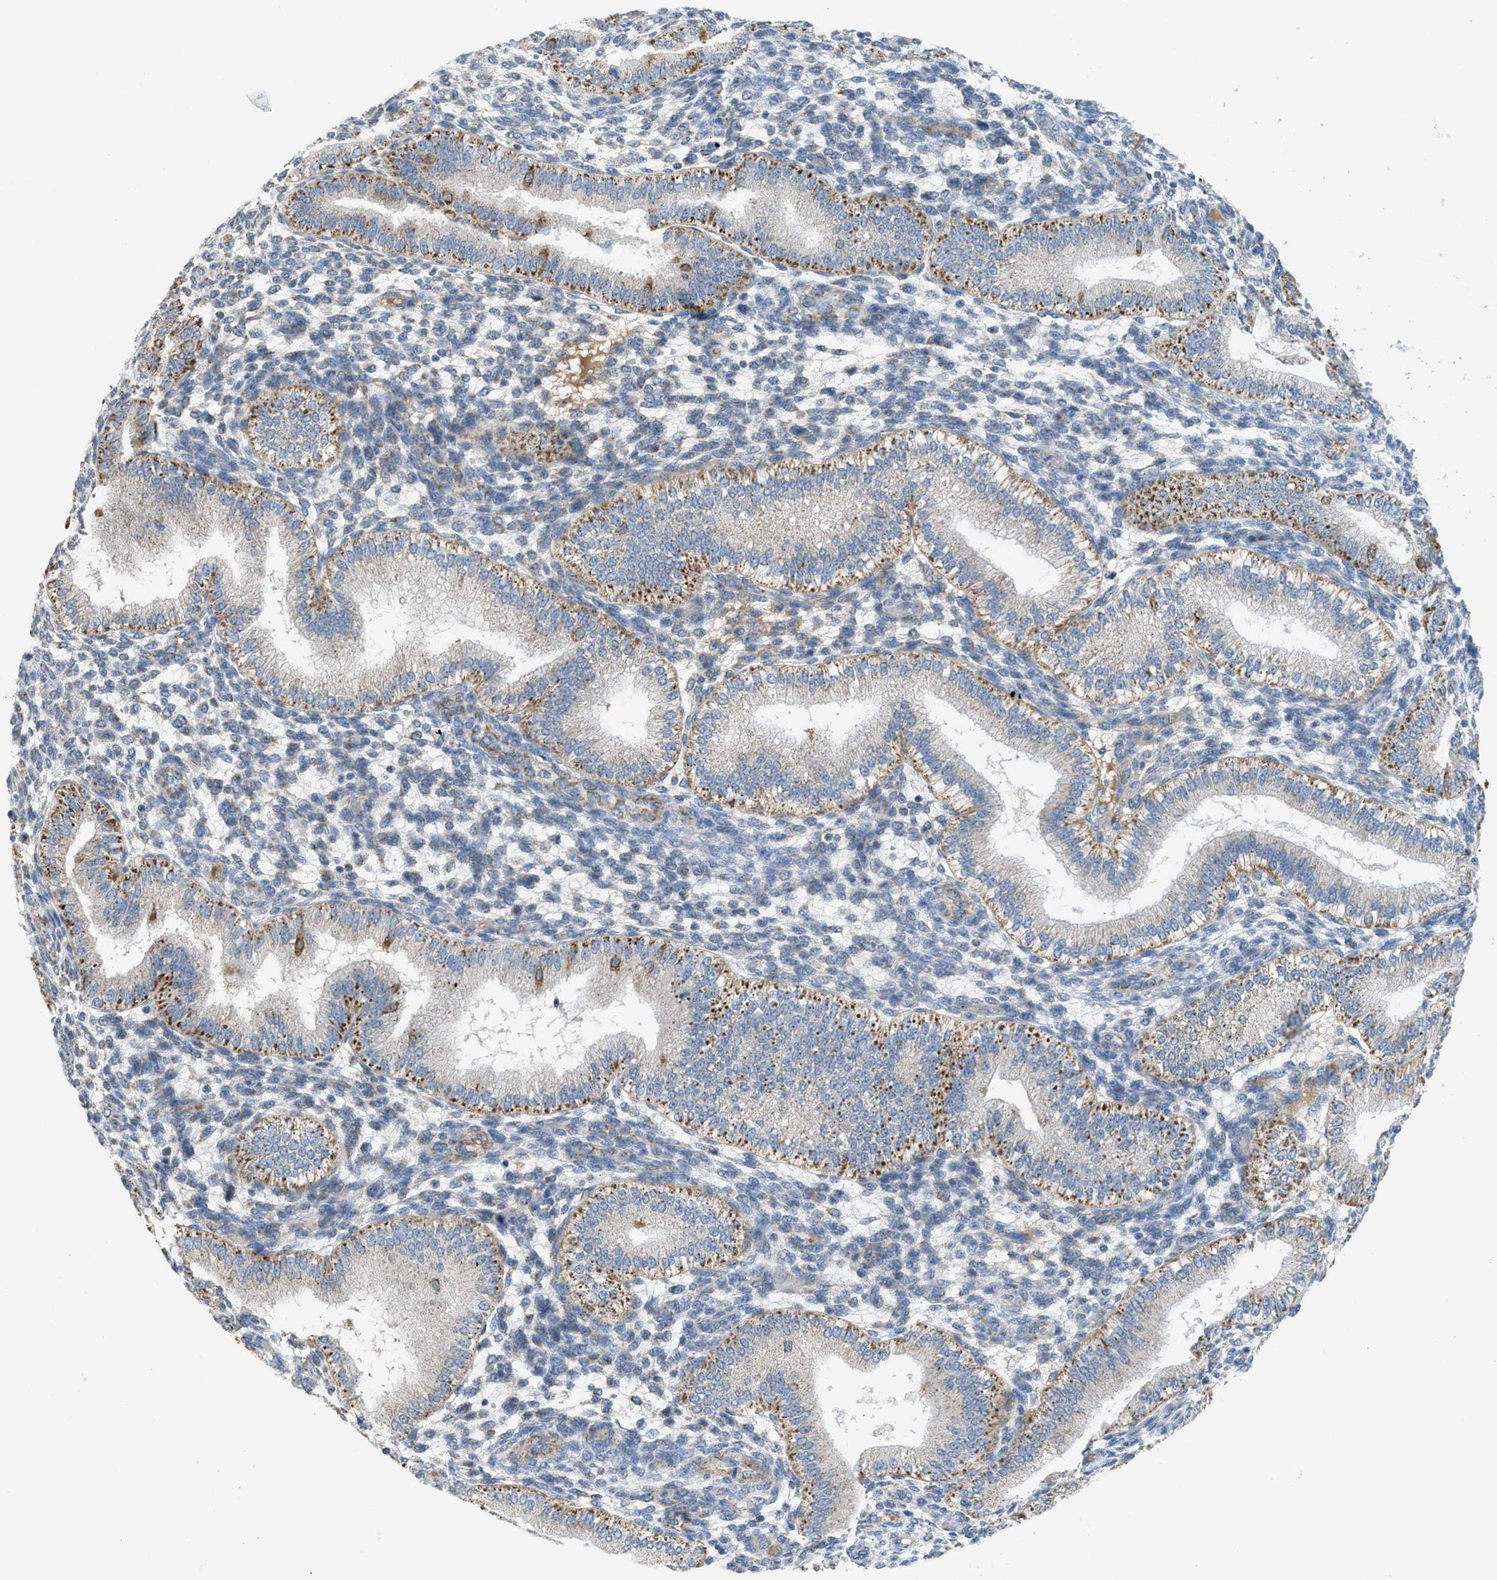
{"staining": {"intensity": "weak", "quantity": "<25%", "location": "cytoplasmic/membranous"}, "tissue": "endometrium", "cell_type": "Cells in endometrial stroma", "image_type": "normal", "snomed": [{"axis": "morphology", "description": "Normal tissue, NOS"}, {"axis": "topography", "description": "Endometrium"}], "caption": "This is an immunohistochemistry image of benign human endometrium. There is no expression in cells in endometrial stroma.", "gene": "GOT2", "patient": {"sex": "female", "age": 39}}